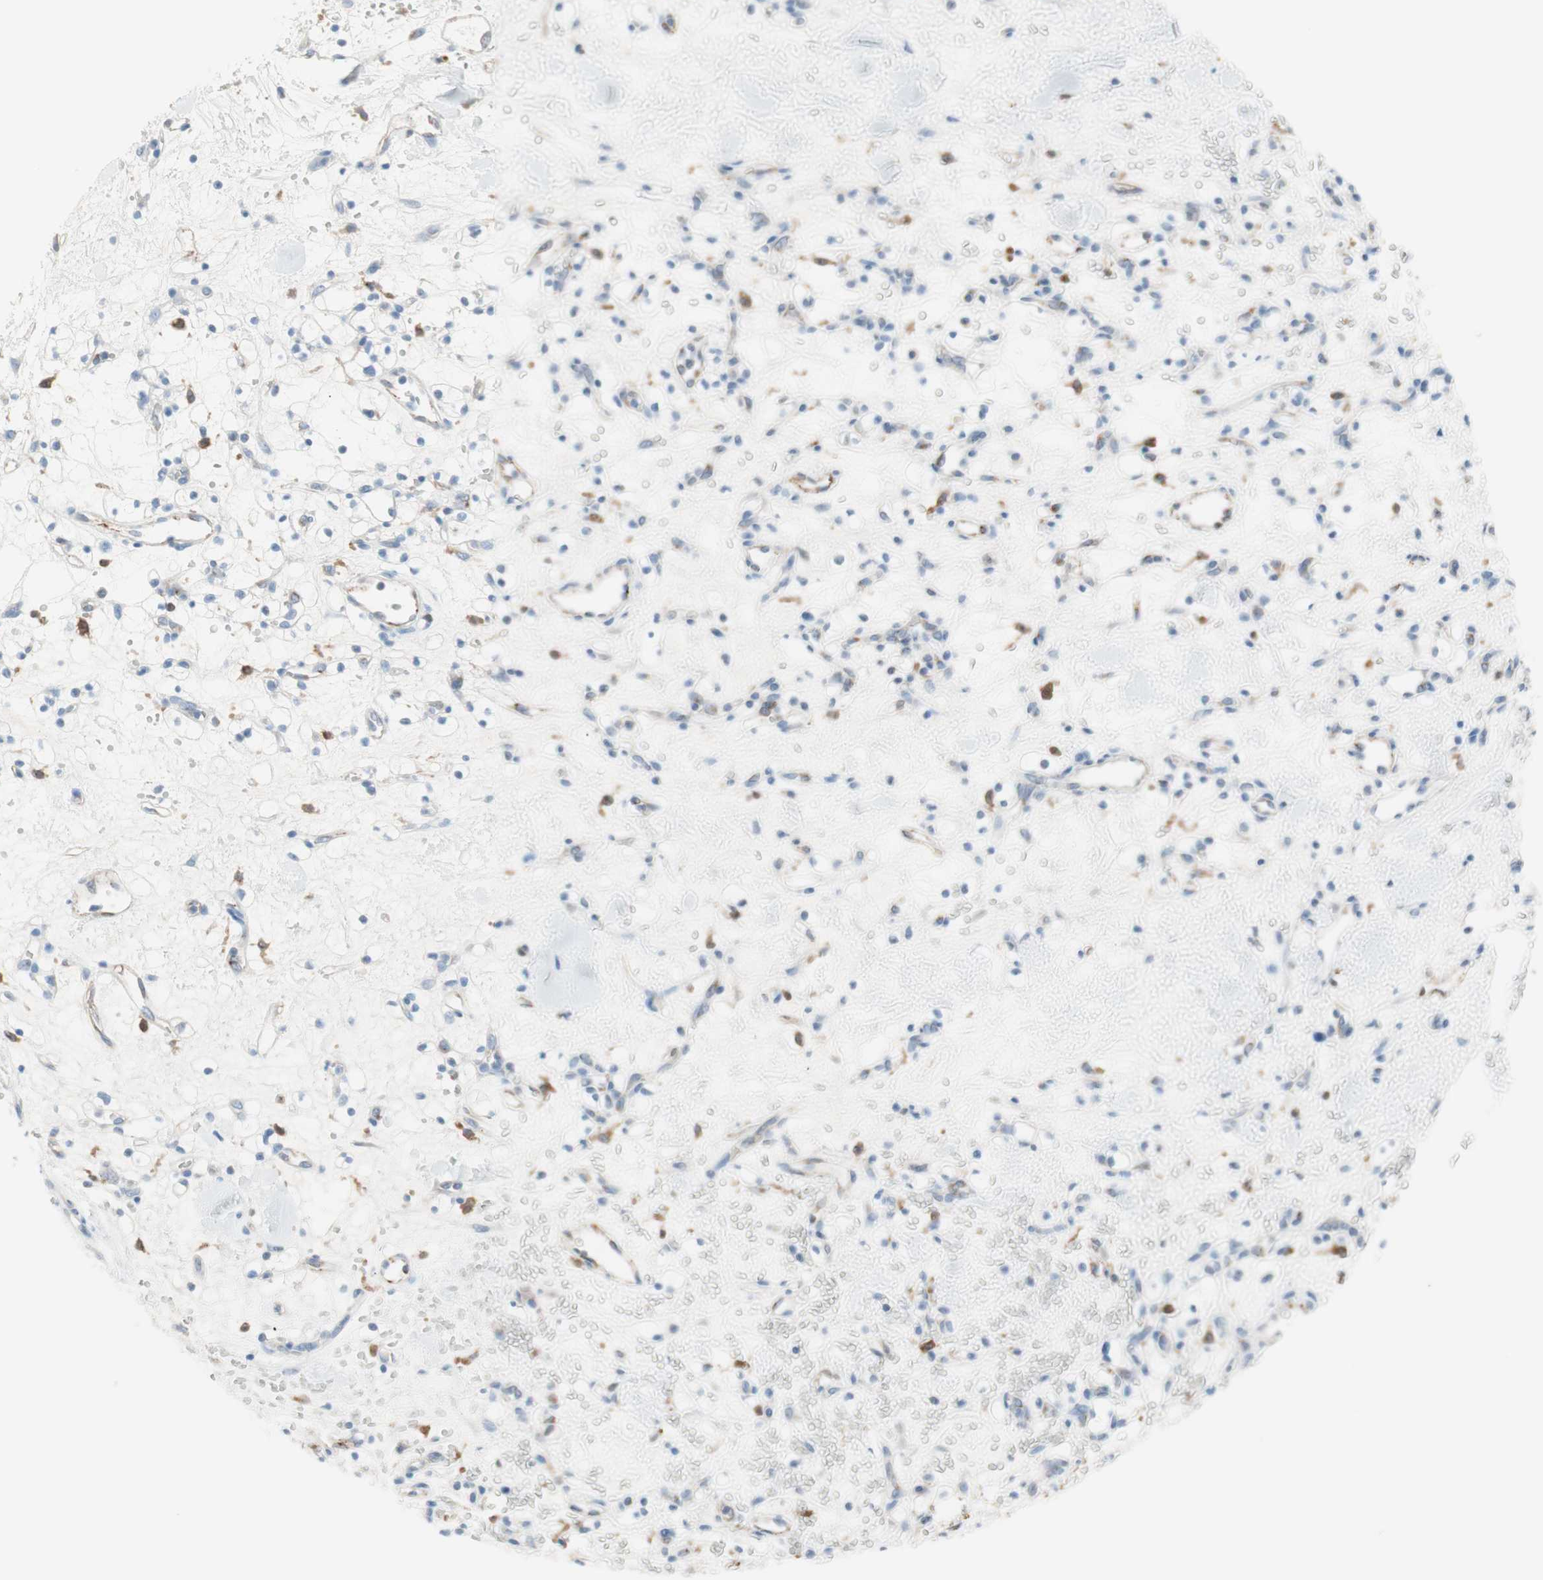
{"staining": {"intensity": "negative", "quantity": "none", "location": "none"}, "tissue": "renal cancer", "cell_type": "Tumor cells", "image_type": "cancer", "snomed": [{"axis": "morphology", "description": "Adenocarcinoma, NOS"}, {"axis": "topography", "description": "Kidney"}], "caption": "Human renal cancer stained for a protein using IHC demonstrates no staining in tumor cells.", "gene": "GLUL", "patient": {"sex": "female", "age": 60}}